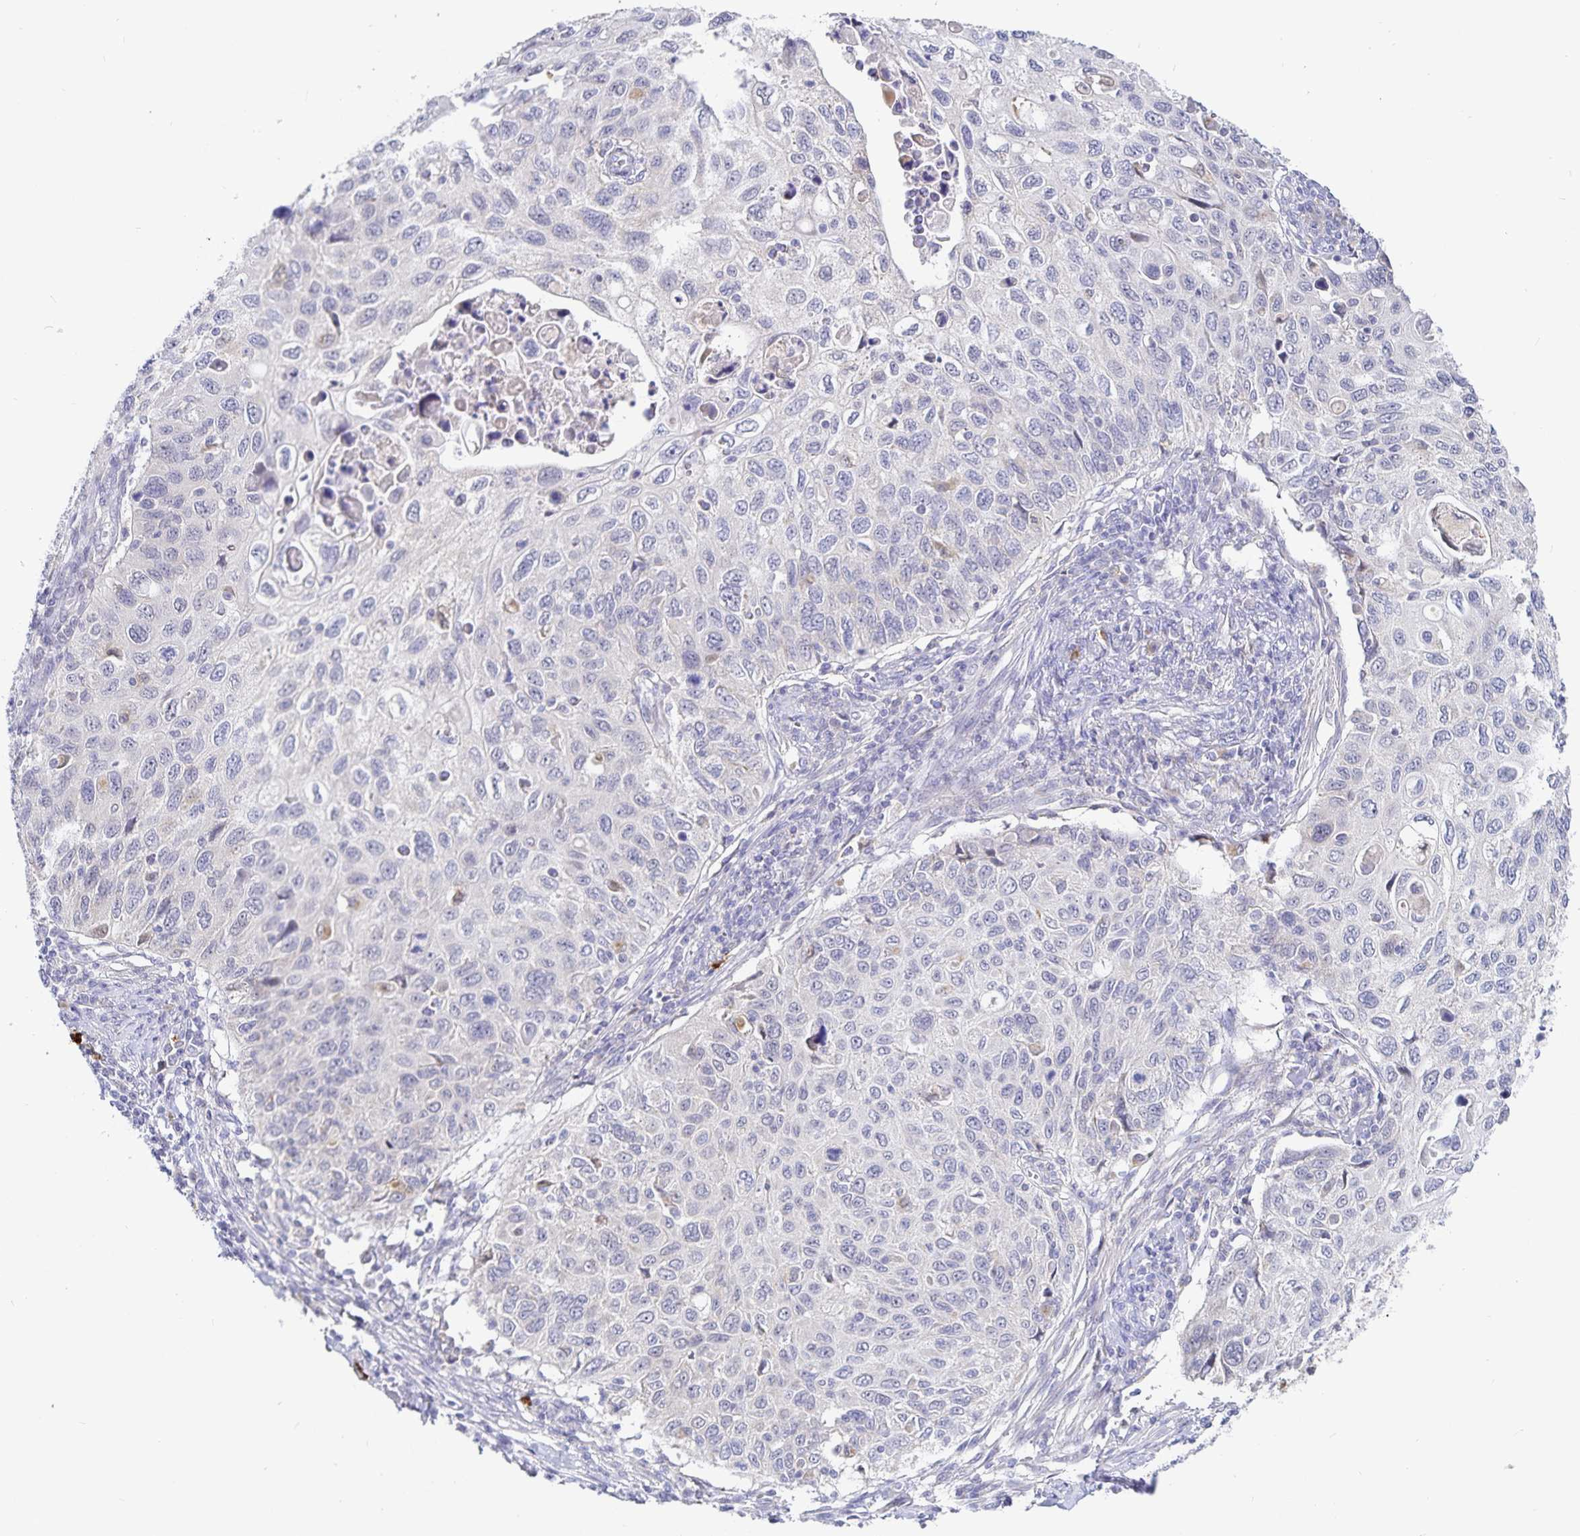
{"staining": {"intensity": "negative", "quantity": "none", "location": "none"}, "tissue": "cervical cancer", "cell_type": "Tumor cells", "image_type": "cancer", "snomed": [{"axis": "morphology", "description": "Squamous cell carcinoma, NOS"}, {"axis": "topography", "description": "Cervix"}], "caption": "Immunohistochemistry (IHC) of human cervical squamous cell carcinoma shows no positivity in tumor cells.", "gene": "PKHD1", "patient": {"sex": "female", "age": 70}}